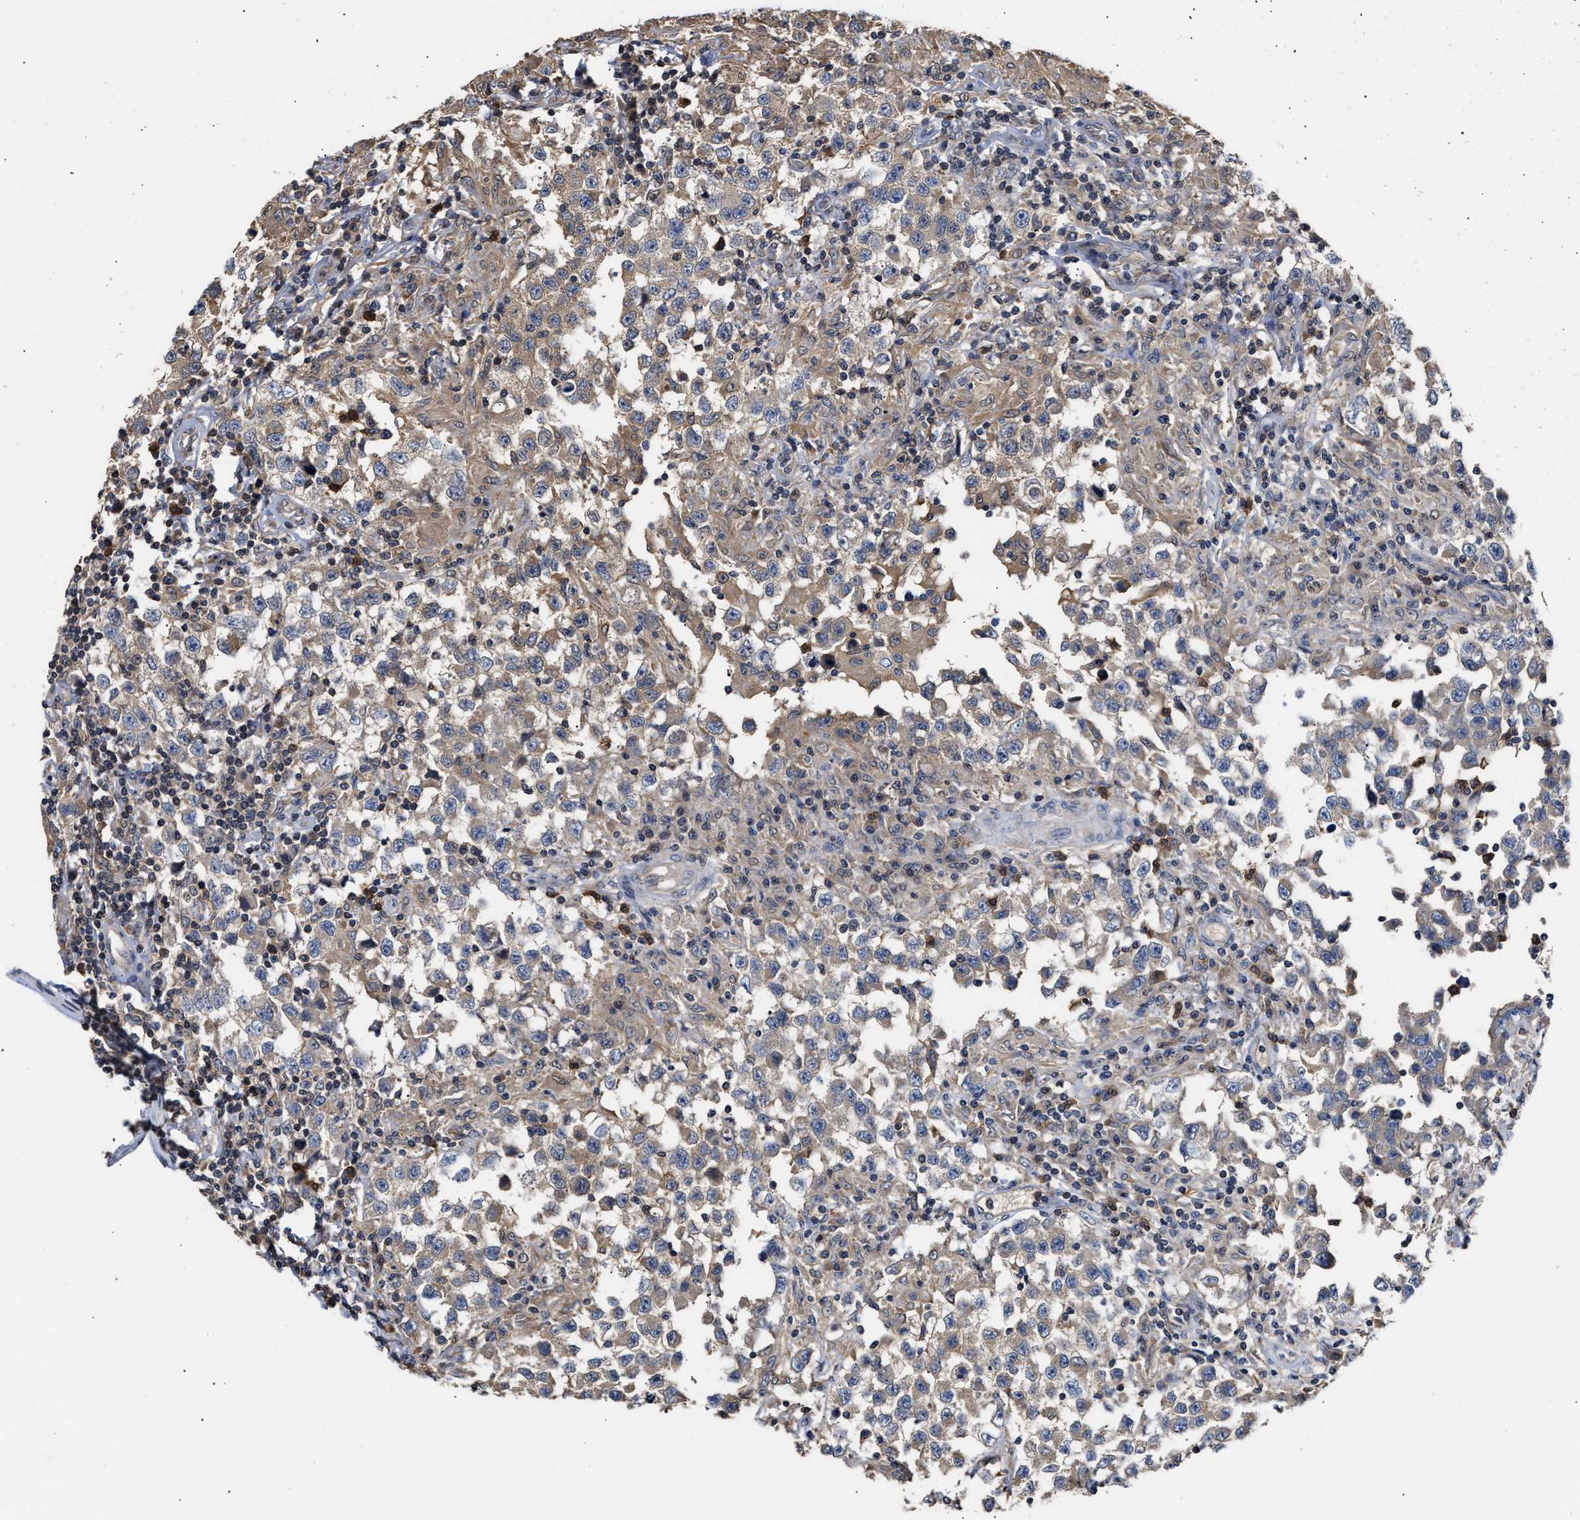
{"staining": {"intensity": "weak", "quantity": ">75%", "location": "cytoplasmic/membranous"}, "tissue": "testis cancer", "cell_type": "Tumor cells", "image_type": "cancer", "snomed": [{"axis": "morphology", "description": "Carcinoma, Embryonal, NOS"}, {"axis": "topography", "description": "Testis"}], "caption": "DAB immunohistochemical staining of human testis embryonal carcinoma exhibits weak cytoplasmic/membranous protein positivity in about >75% of tumor cells. The staining was performed using DAB (3,3'-diaminobenzidine), with brown indicating positive protein expression. Nuclei are stained blue with hematoxylin.", "gene": "KLHDC1", "patient": {"sex": "male", "age": 21}}